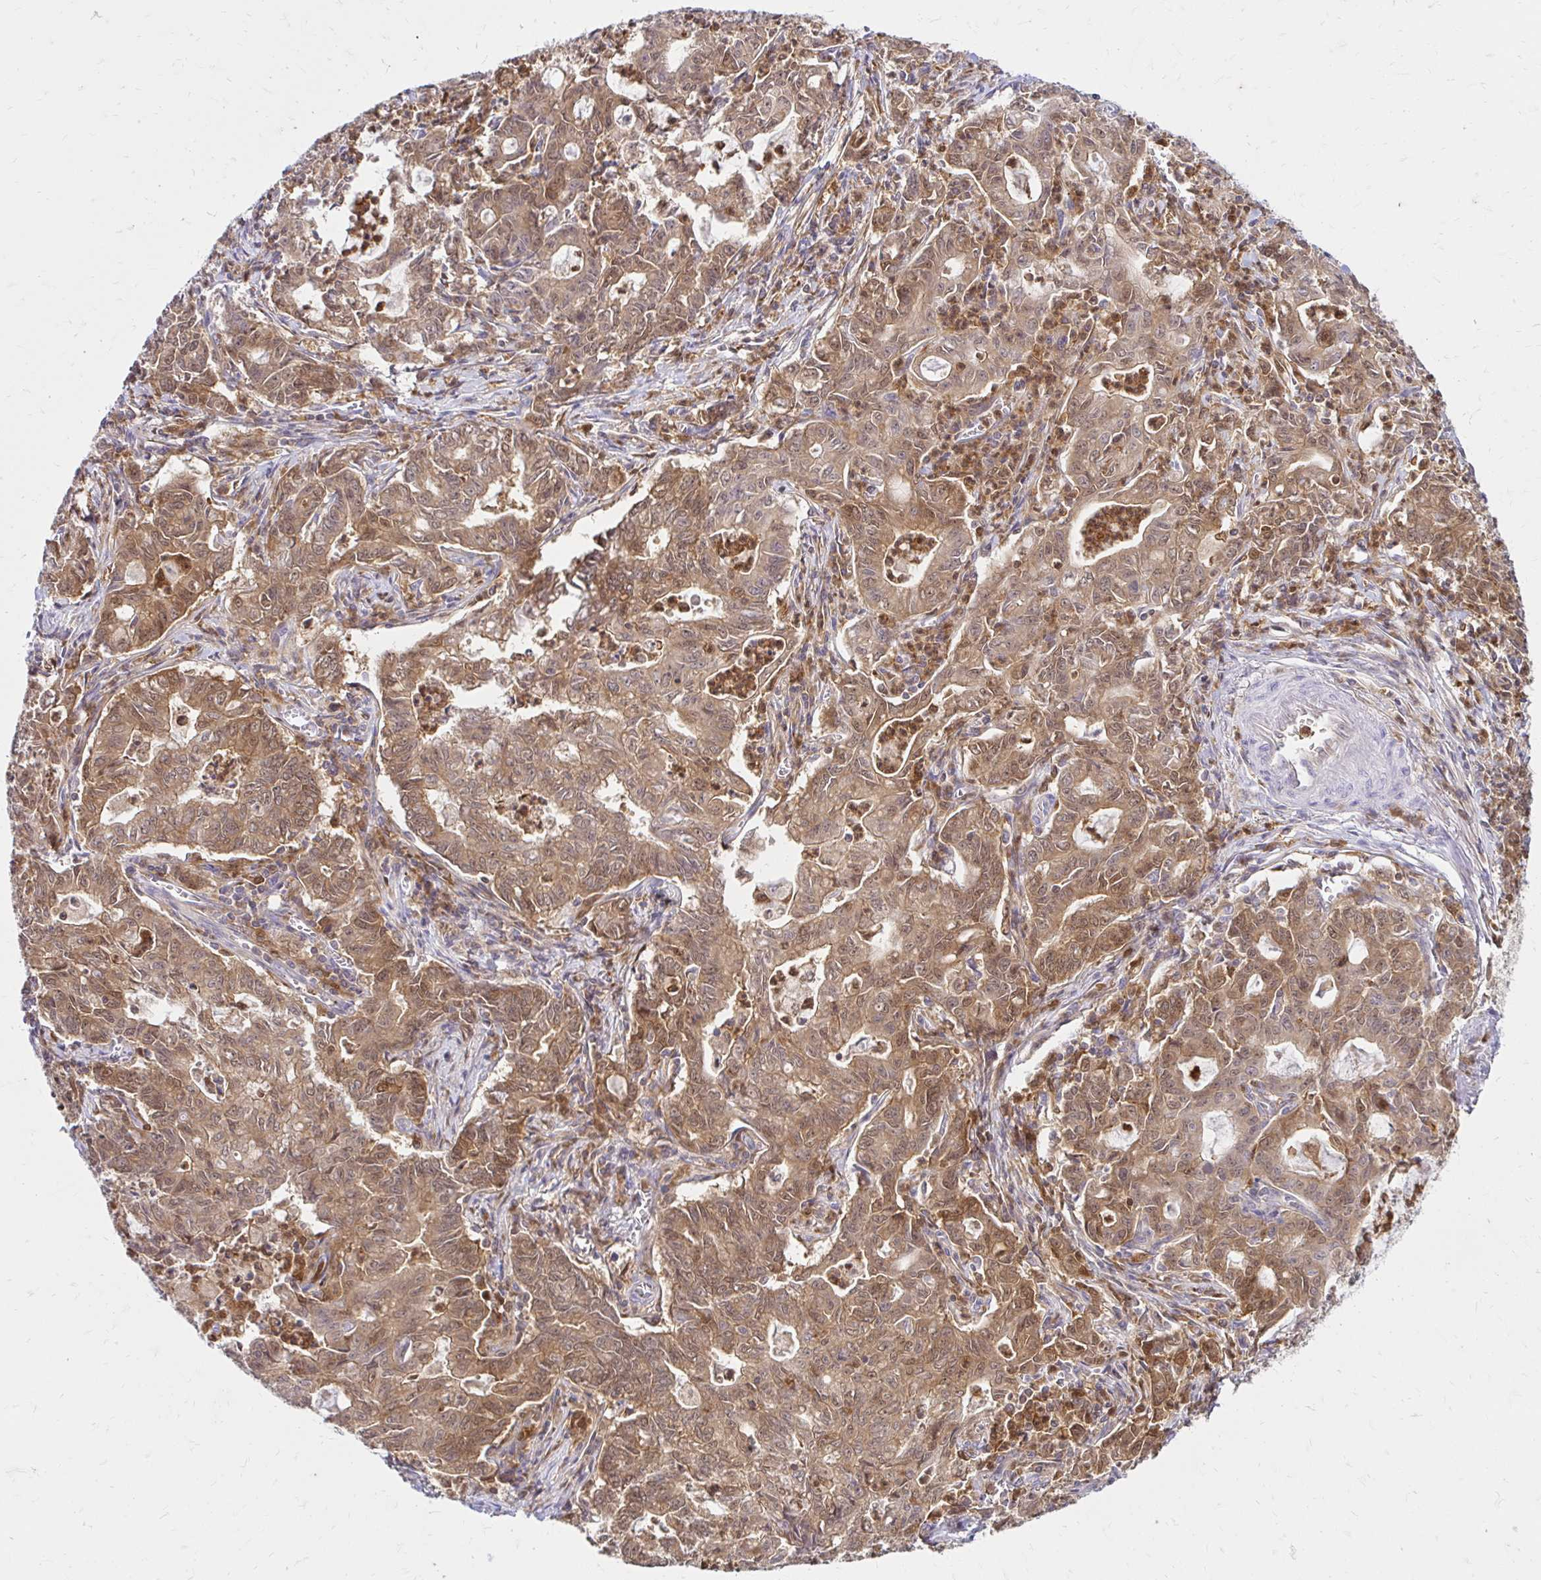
{"staining": {"intensity": "moderate", "quantity": ">75%", "location": "cytoplasmic/membranous,nuclear"}, "tissue": "stomach cancer", "cell_type": "Tumor cells", "image_type": "cancer", "snomed": [{"axis": "morphology", "description": "Adenocarcinoma, NOS"}, {"axis": "topography", "description": "Stomach, upper"}], "caption": "Adenocarcinoma (stomach) stained for a protein (brown) reveals moderate cytoplasmic/membranous and nuclear positive expression in approximately >75% of tumor cells.", "gene": "PYCARD", "patient": {"sex": "female", "age": 79}}